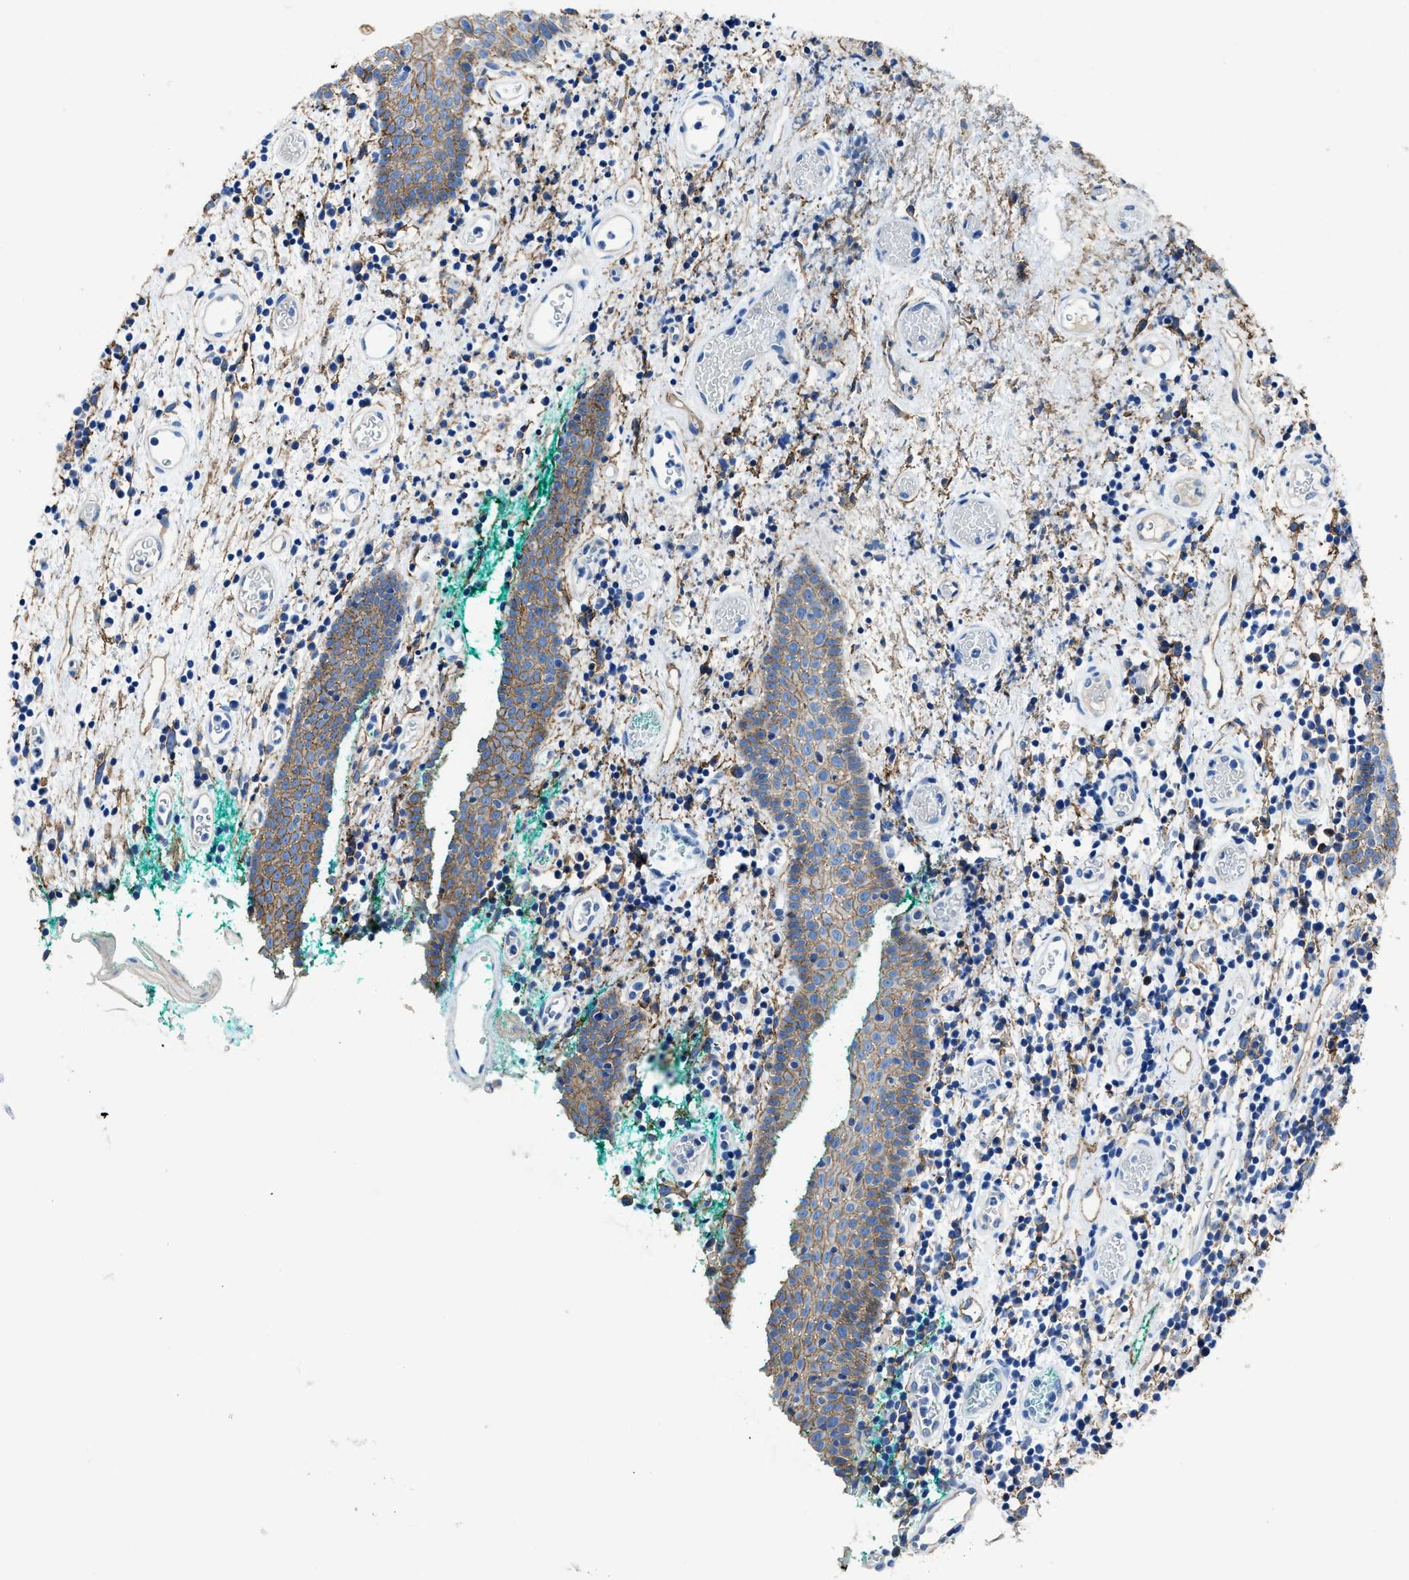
{"staining": {"intensity": "moderate", "quantity": "<25%", "location": "cytoplasmic/membranous"}, "tissue": "oral mucosa", "cell_type": "Squamous epithelial cells", "image_type": "normal", "snomed": [{"axis": "morphology", "description": "Normal tissue, NOS"}, {"axis": "morphology", "description": "Squamous cell carcinoma, NOS"}, {"axis": "topography", "description": "Oral tissue"}, {"axis": "topography", "description": "Salivary gland"}, {"axis": "topography", "description": "Head-Neck"}], "caption": "This image reveals immunohistochemistry staining of normal oral mucosa, with low moderate cytoplasmic/membranous staining in approximately <25% of squamous epithelial cells.", "gene": "PTGFRN", "patient": {"sex": "female", "age": 62}}